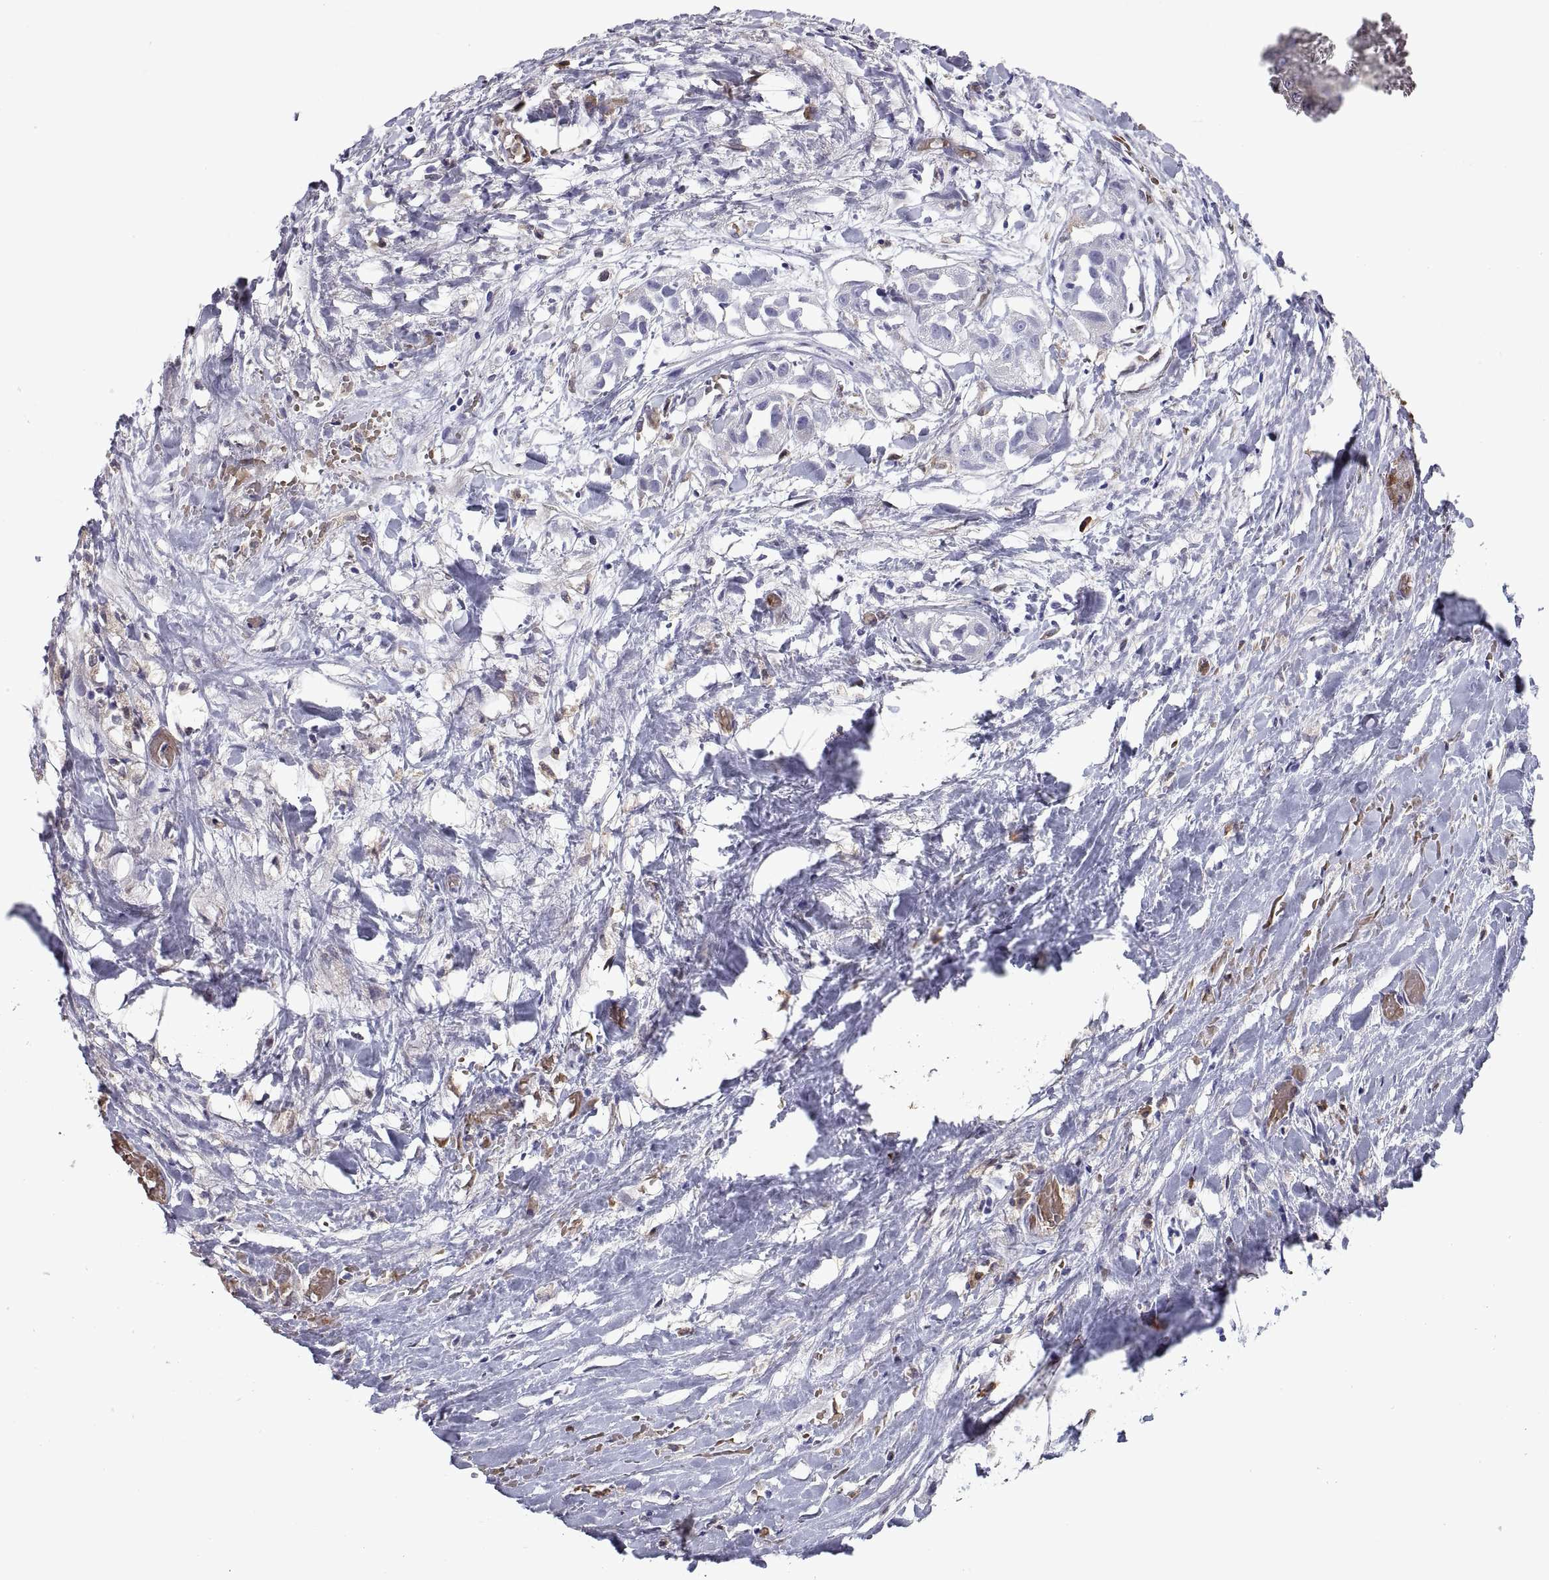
{"staining": {"intensity": "negative", "quantity": "none", "location": "none"}, "tissue": "liver cancer", "cell_type": "Tumor cells", "image_type": "cancer", "snomed": [{"axis": "morphology", "description": "Cholangiocarcinoma"}, {"axis": "topography", "description": "Liver"}], "caption": "High magnification brightfield microscopy of liver cholangiocarcinoma stained with DAB (brown) and counterstained with hematoxylin (blue): tumor cells show no significant positivity.", "gene": "DOK3", "patient": {"sex": "female", "age": 52}}